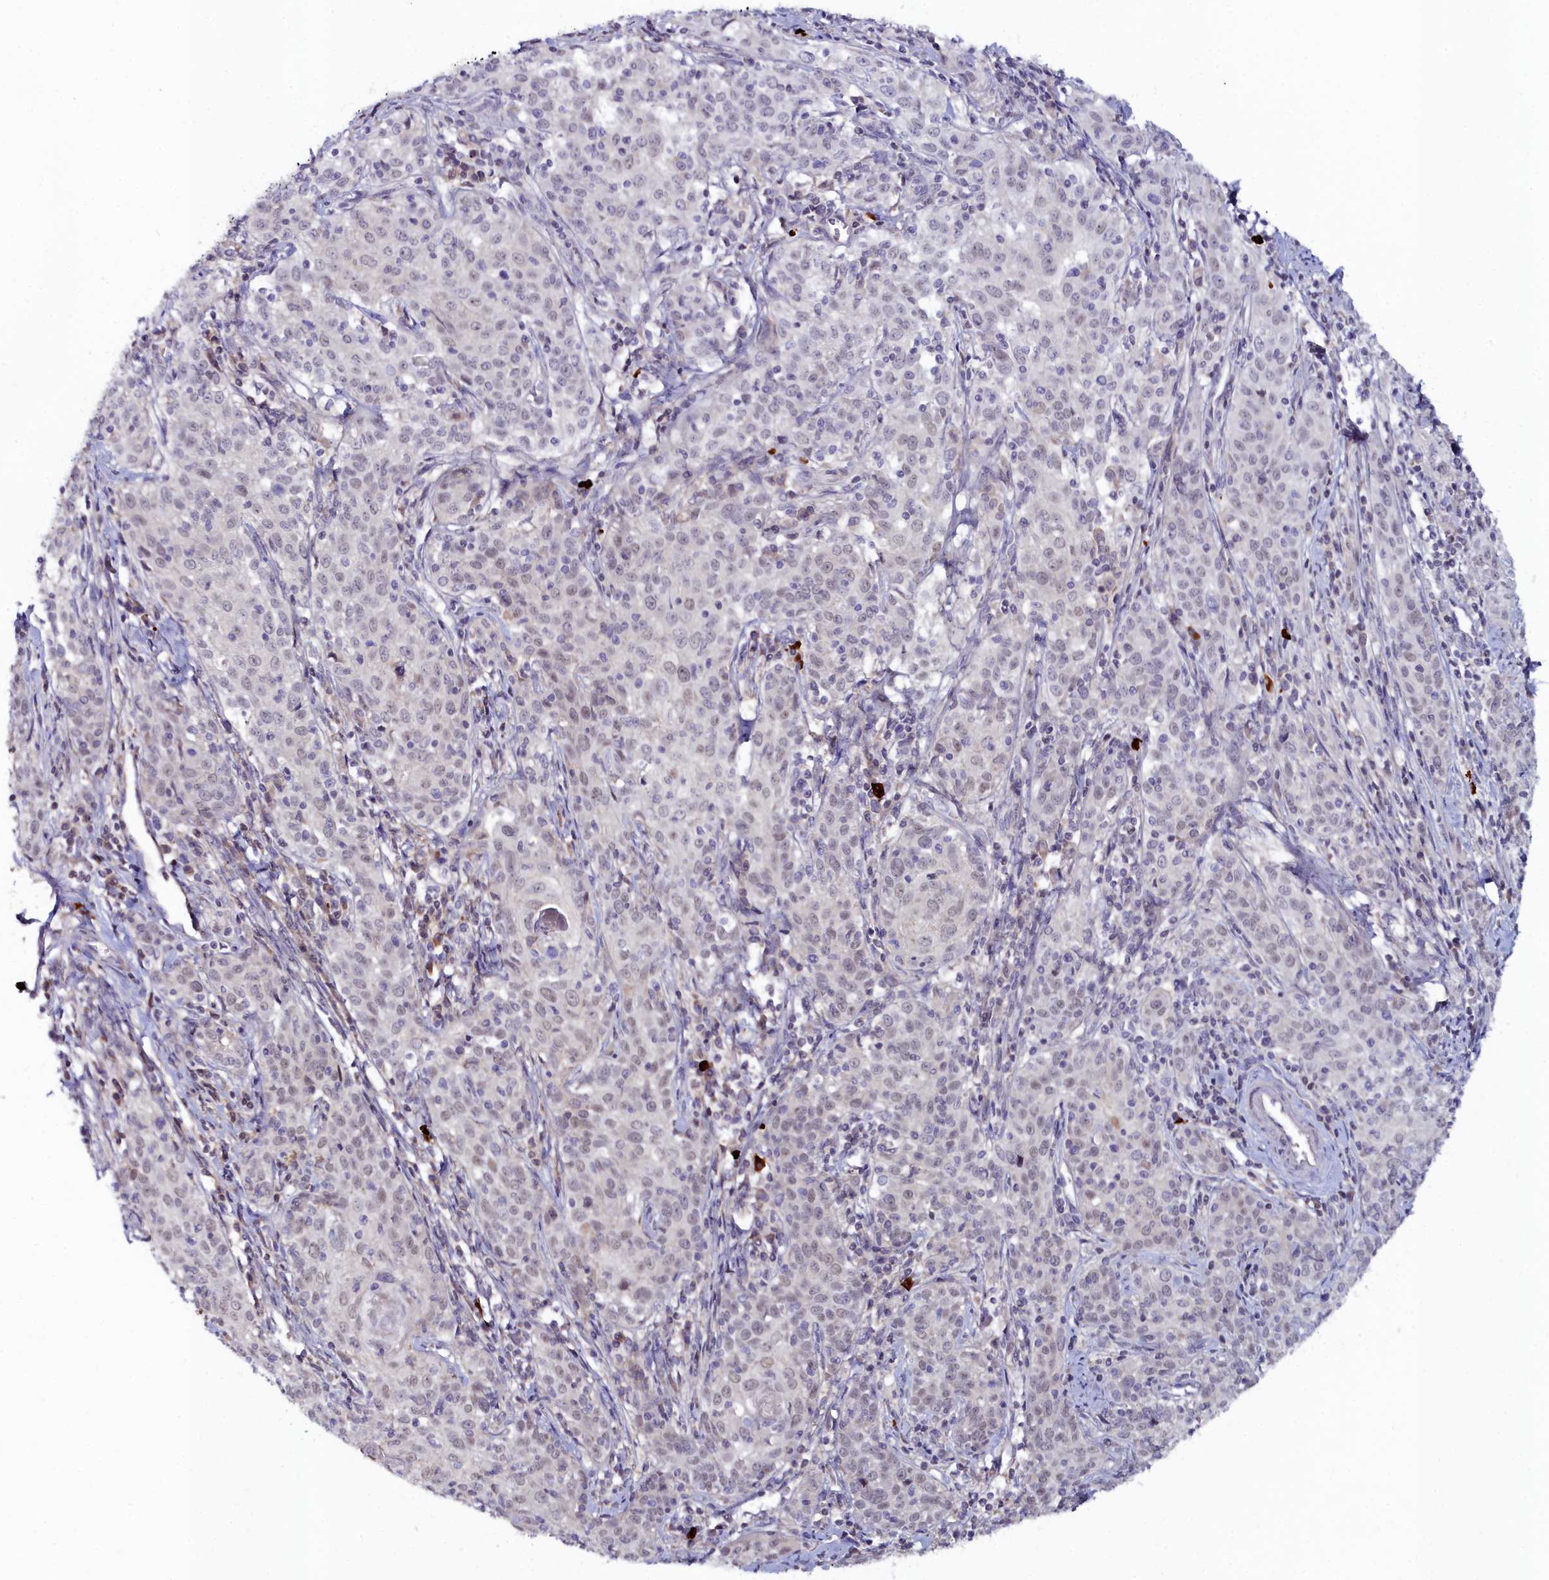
{"staining": {"intensity": "weak", "quantity": "25%-75%", "location": "nuclear"}, "tissue": "cervical cancer", "cell_type": "Tumor cells", "image_type": "cancer", "snomed": [{"axis": "morphology", "description": "Squamous cell carcinoma, NOS"}, {"axis": "topography", "description": "Cervix"}], "caption": "IHC of human squamous cell carcinoma (cervical) exhibits low levels of weak nuclear staining in approximately 25%-75% of tumor cells.", "gene": "KCTD18", "patient": {"sex": "female", "age": 57}}